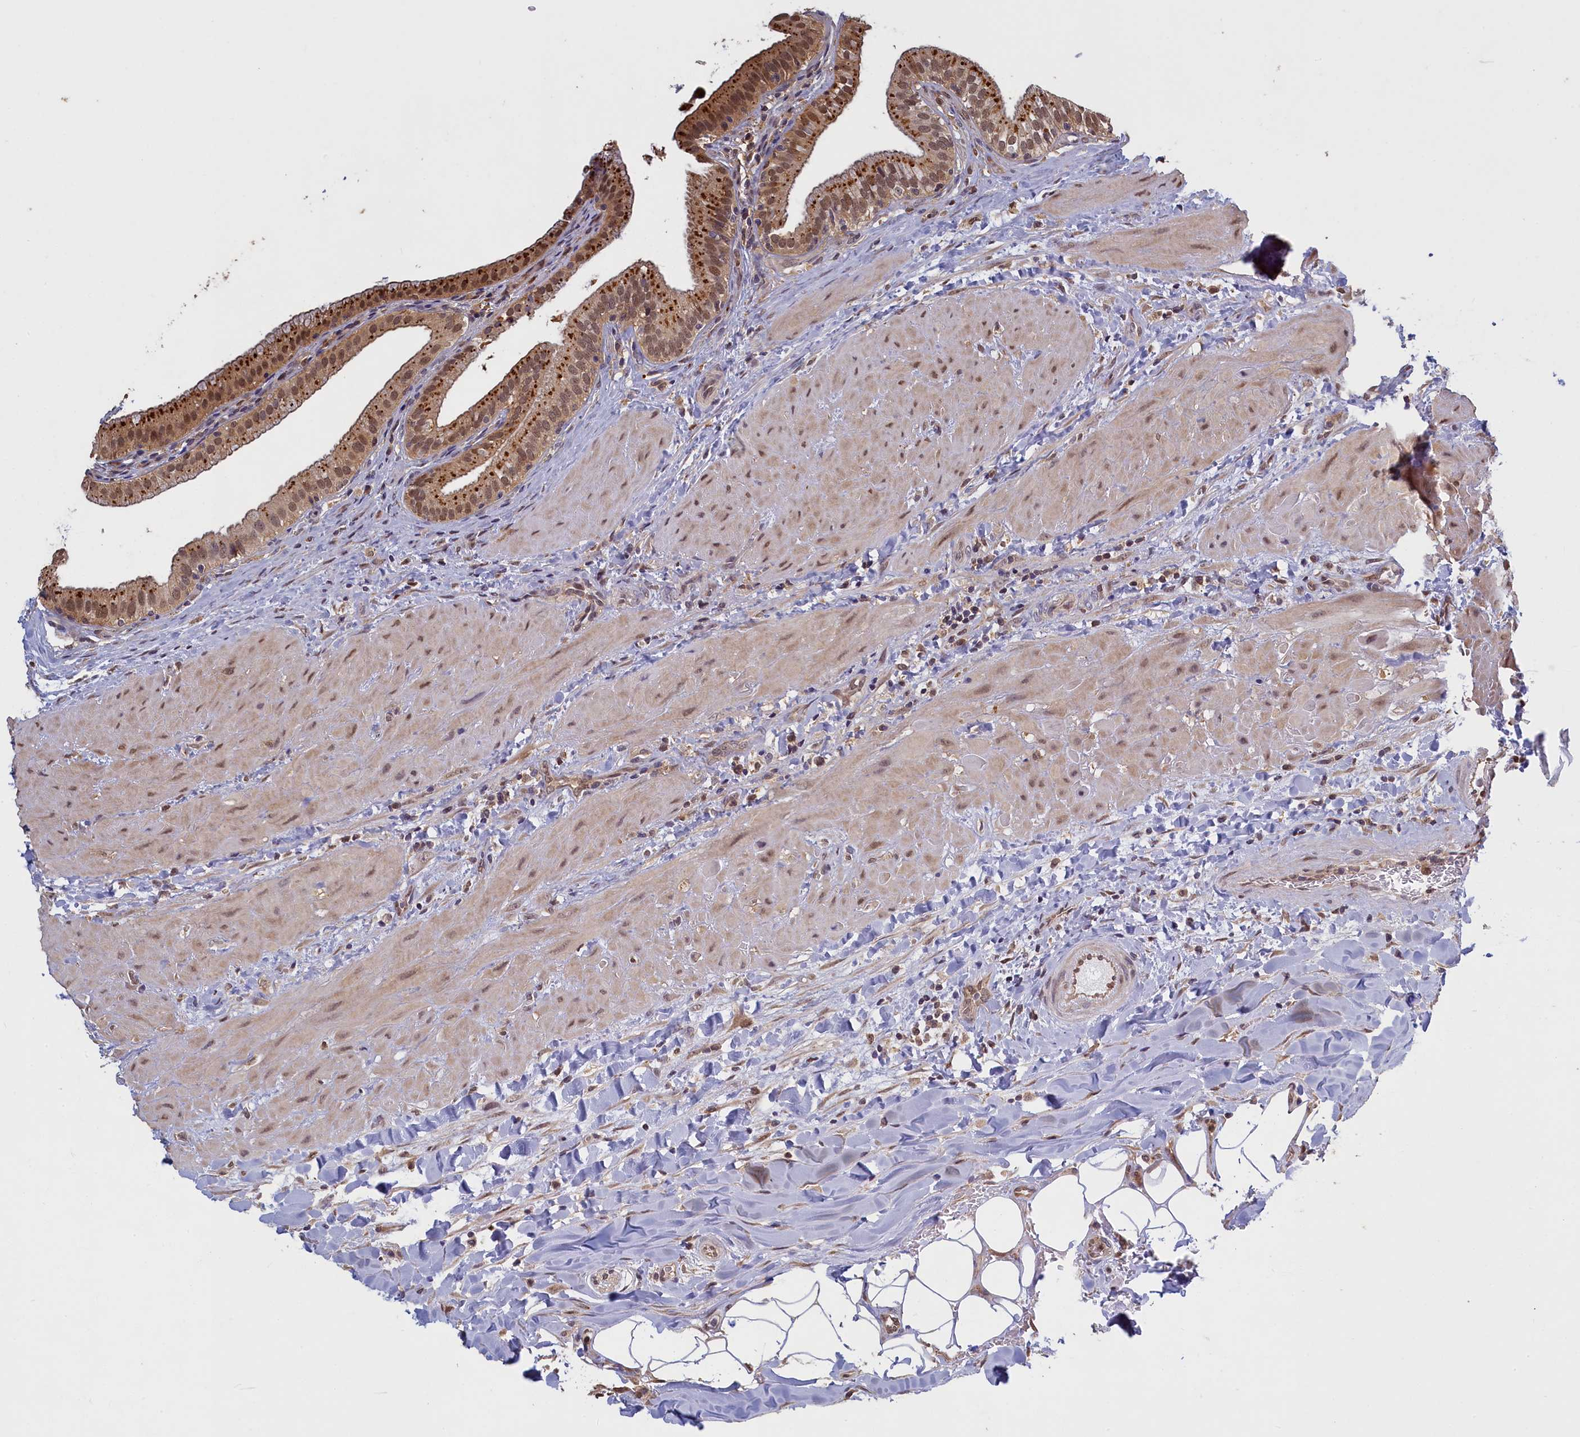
{"staining": {"intensity": "strong", "quantity": ">75%", "location": "cytoplasmic/membranous,nuclear"}, "tissue": "gallbladder", "cell_type": "Glandular cells", "image_type": "normal", "snomed": [{"axis": "morphology", "description": "Normal tissue, NOS"}, {"axis": "topography", "description": "Gallbladder"}], "caption": "Protein analysis of normal gallbladder reveals strong cytoplasmic/membranous,nuclear staining in approximately >75% of glandular cells.", "gene": "UCHL3", "patient": {"sex": "male", "age": 24}}